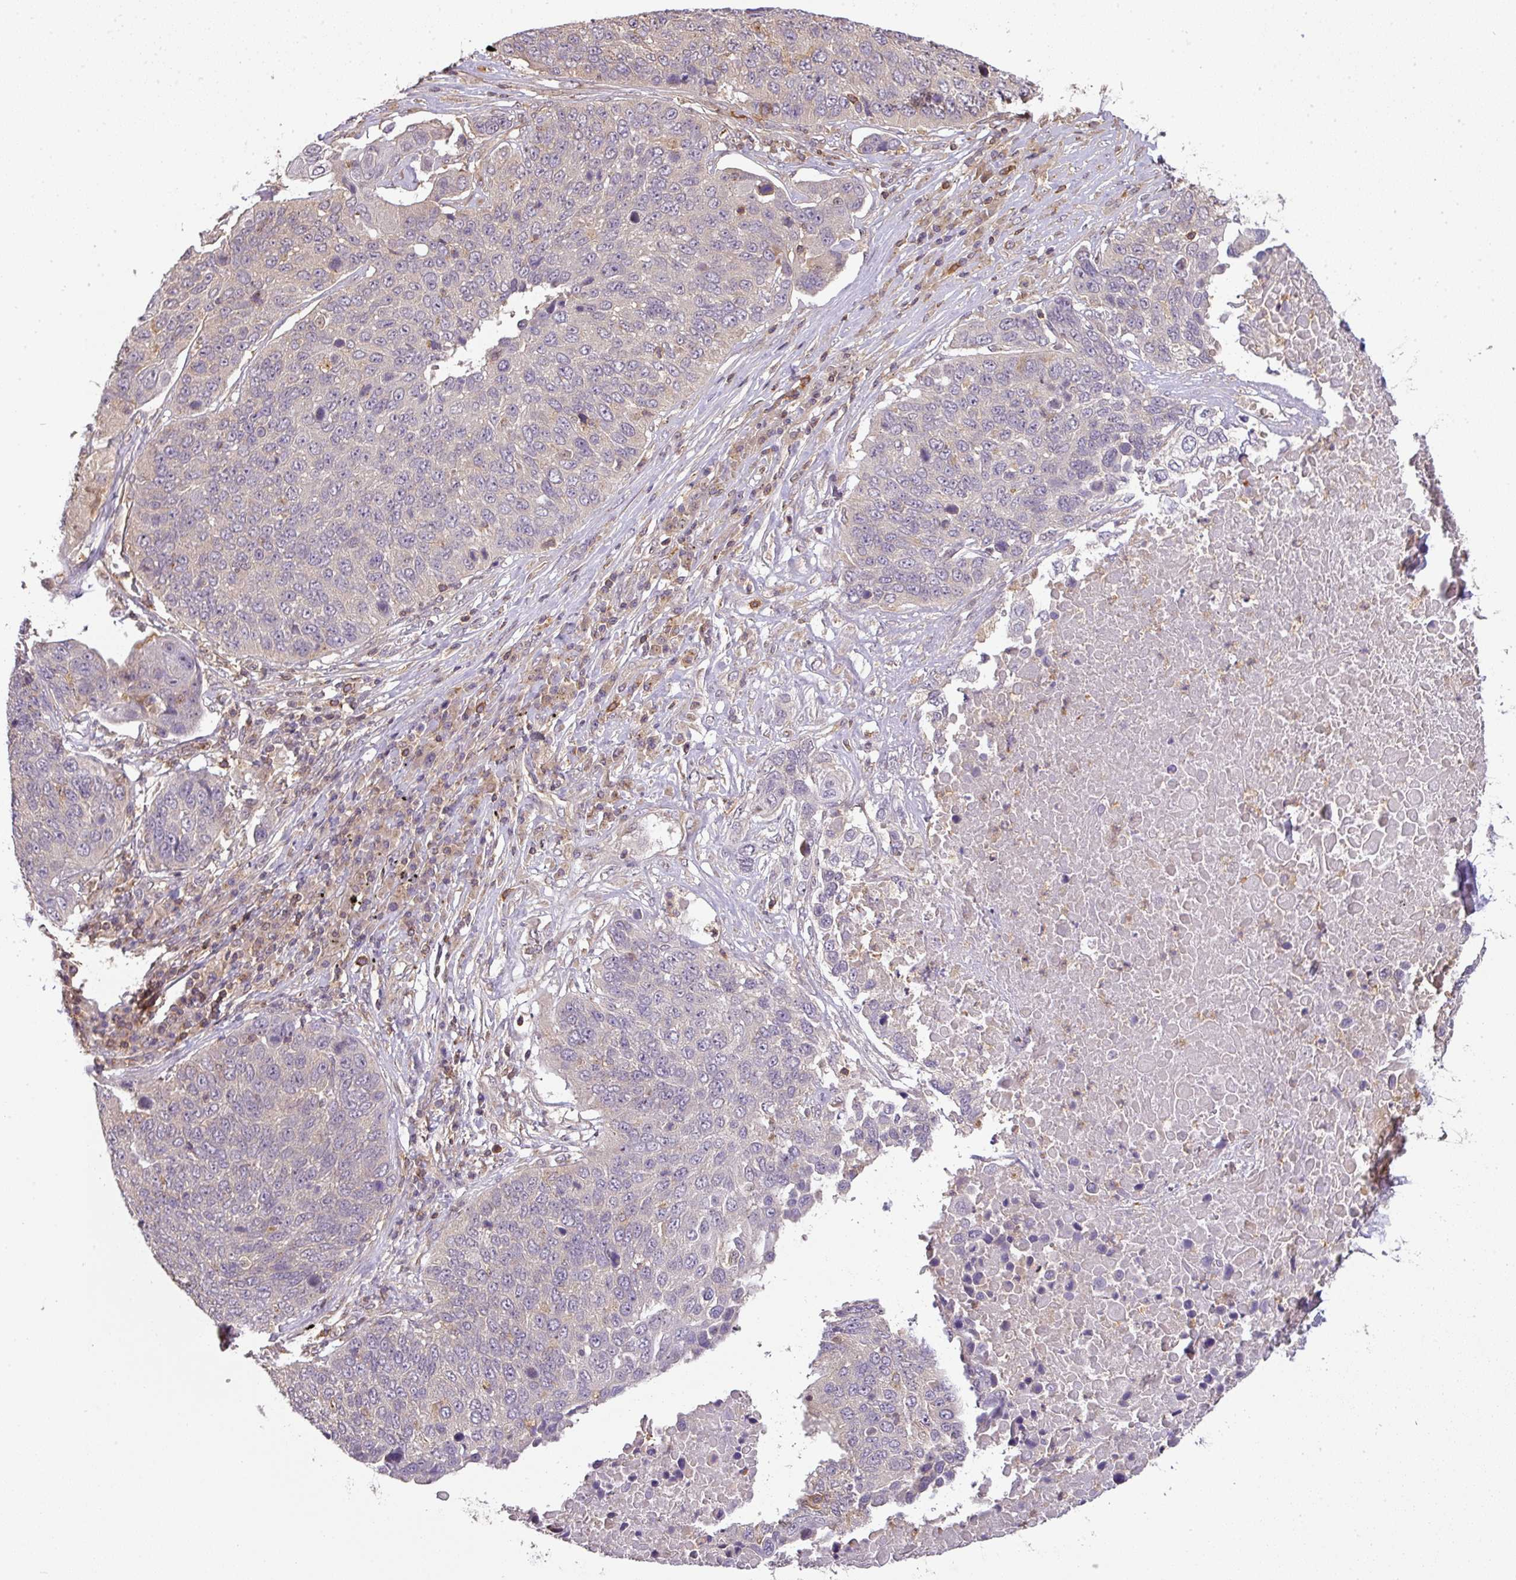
{"staining": {"intensity": "negative", "quantity": "none", "location": "none"}, "tissue": "lung cancer", "cell_type": "Tumor cells", "image_type": "cancer", "snomed": [{"axis": "morphology", "description": "Squamous cell carcinoma, NOS"}, {"axis": "topography", "description": "Lung"}], "caption": "DAB immunohistochemical staining of human lung cancer displays no significant expression in tumor cells.", "gene": "TCL1B", "patient": {"sex": "male", "age": 66}}